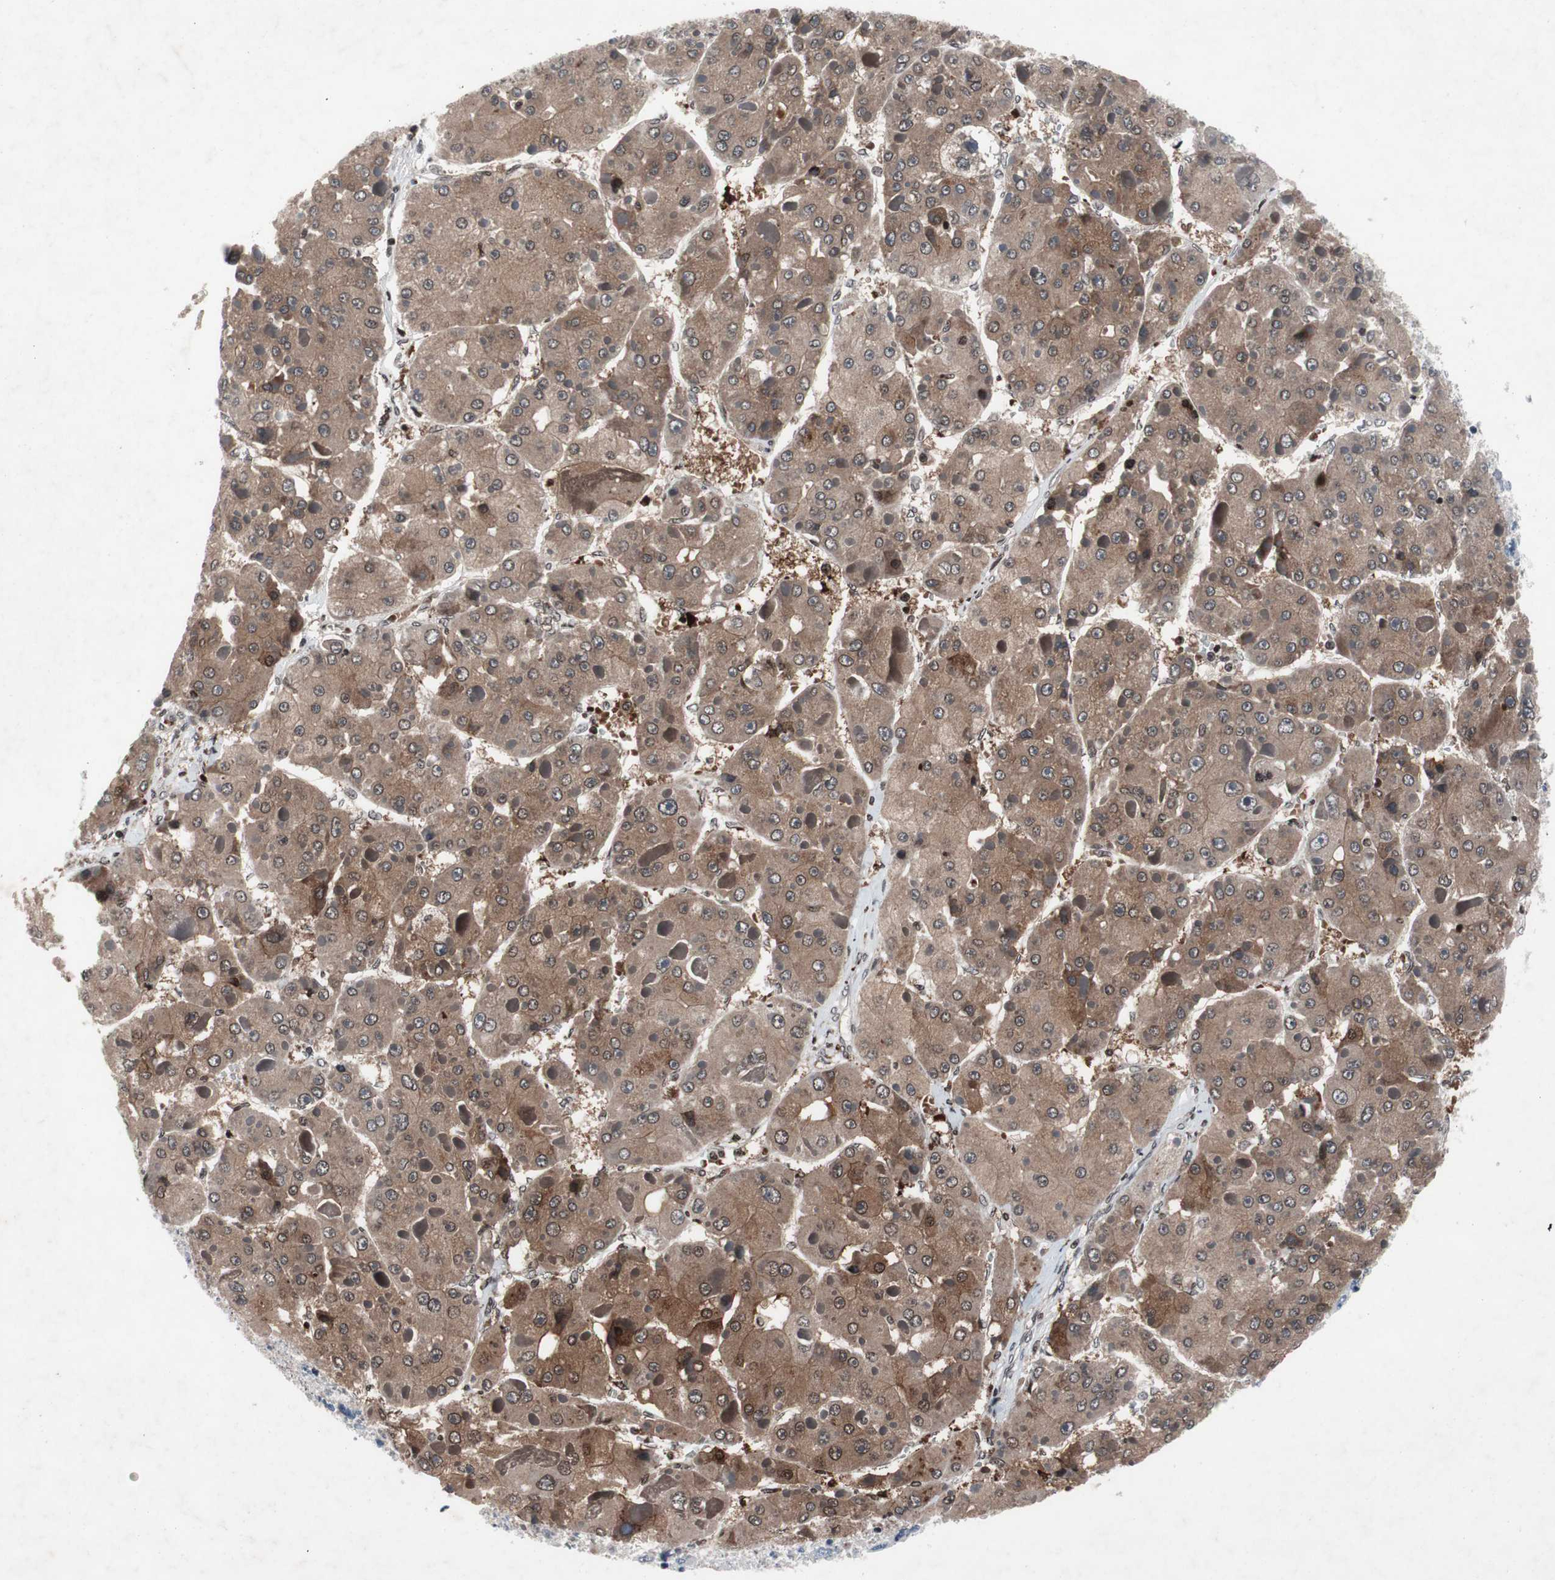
{"staining": {"intensity": "moderate", "quantity": ">75%", "location": "cytoplasmic/membranous,nuclear"}, "tissue": "liver cancer", "cell_type": "Tumor cells", "image_type": "cancer", "snomed": [{"axis": "morphology", "description": "Carcinoma, Hepatocellular, NOS"}, {"axis": "topography", "description": "Liver"}], "caption": "The image displays staining of liver cancer, revealing moderate cytoplasmic/membranous and nuclear protein staining (brown color) within tumor cells.", "gene": "MUTYH", "patient": {"sex": "female", "age": 73}}